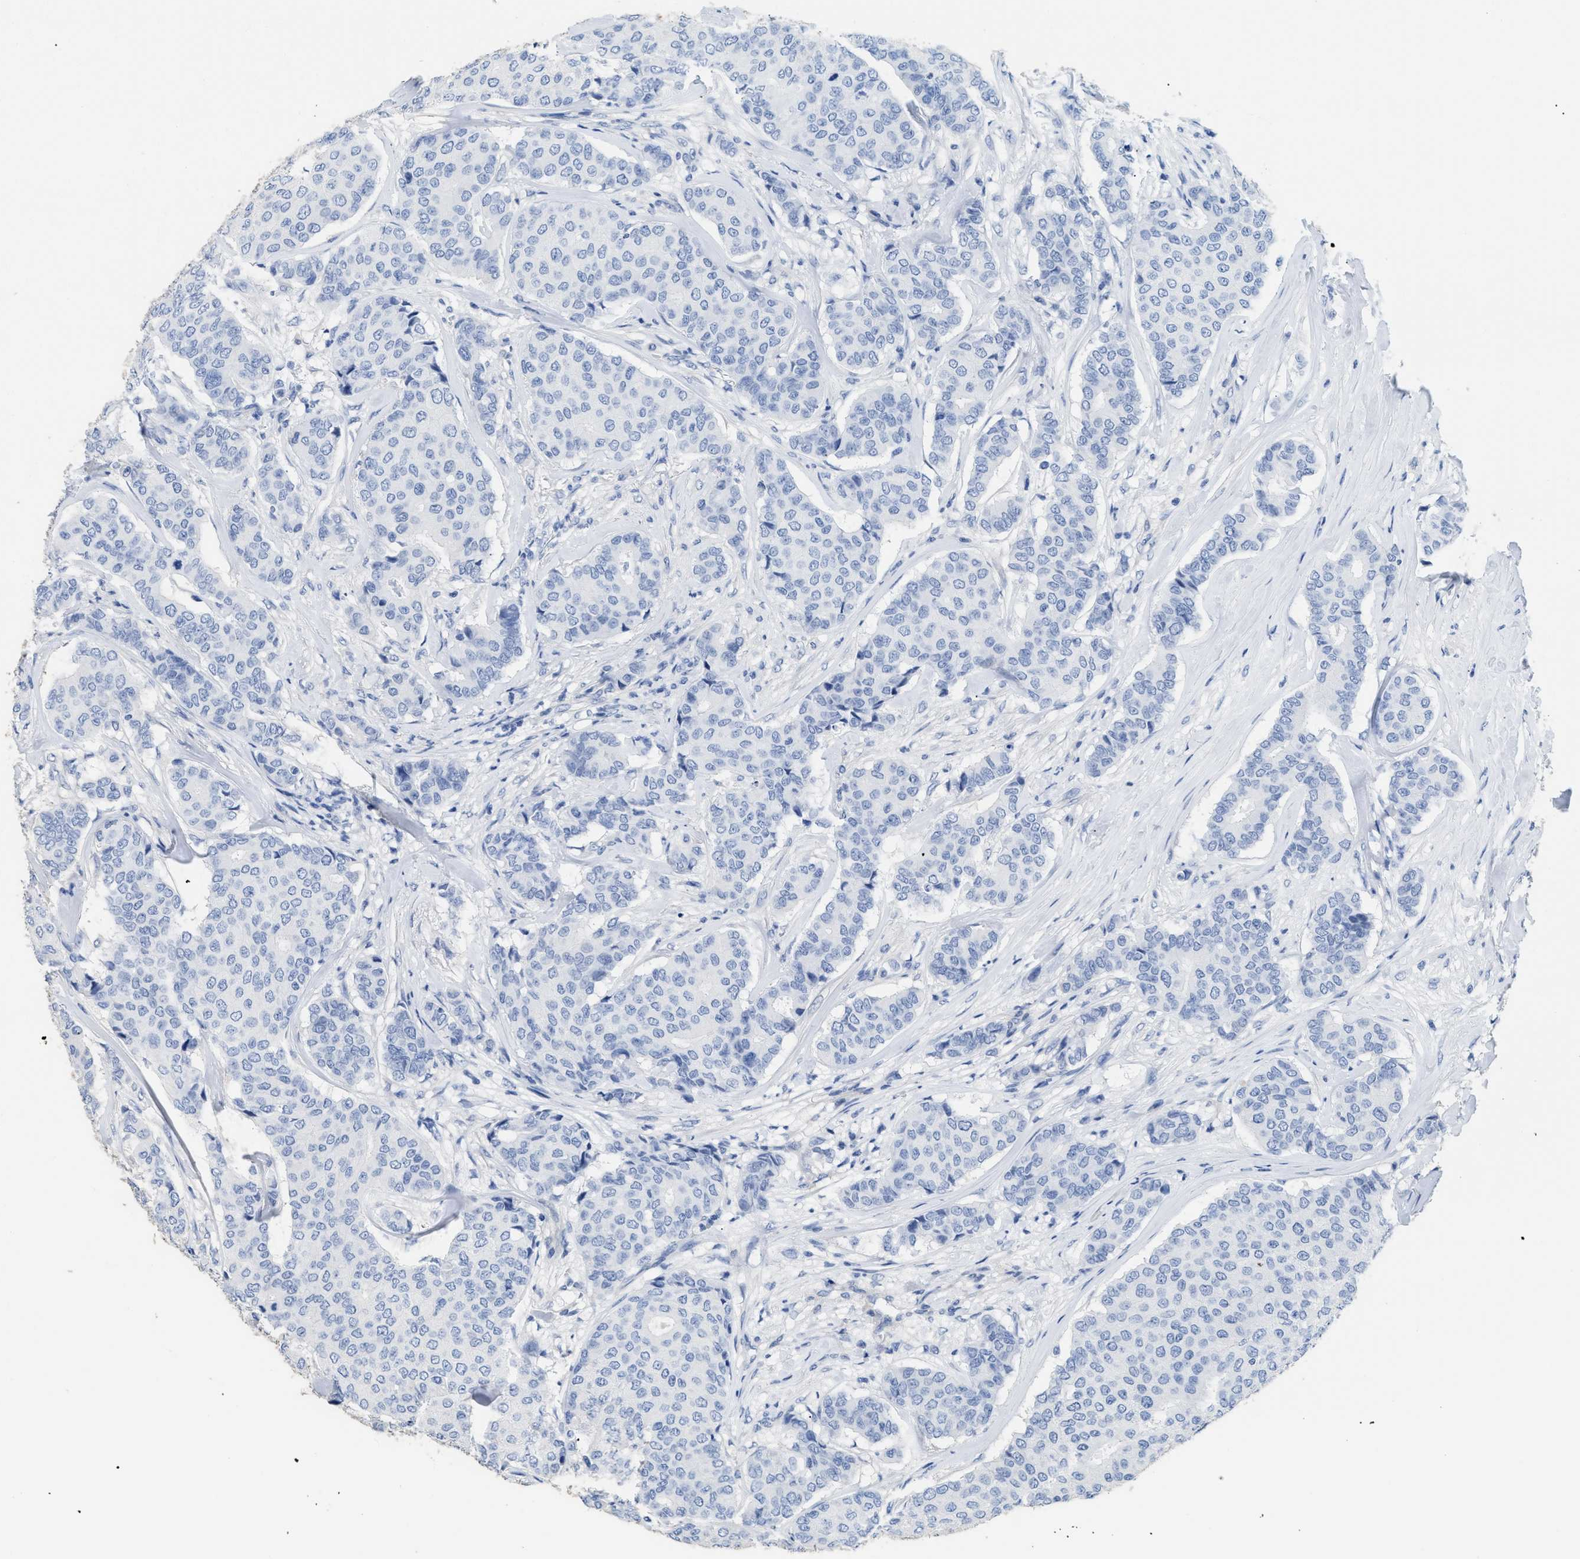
{"staining": {"intensity": "negative", "quantity": "none", "location": "none"}, "tissue": "breast cancer", "cell_type": "Tumor cells", "image_type": "cancer", "snomed": [{"axis": "morphology", "description": "Duct carcinoma"}, {"axis": "topography", "description": "Breast"}], "caption": "A micrograph of human breast cancer is negative for staining in tumor cells.", "gene": "DLC1", "patient": {"sex": "female", "age": 75}}